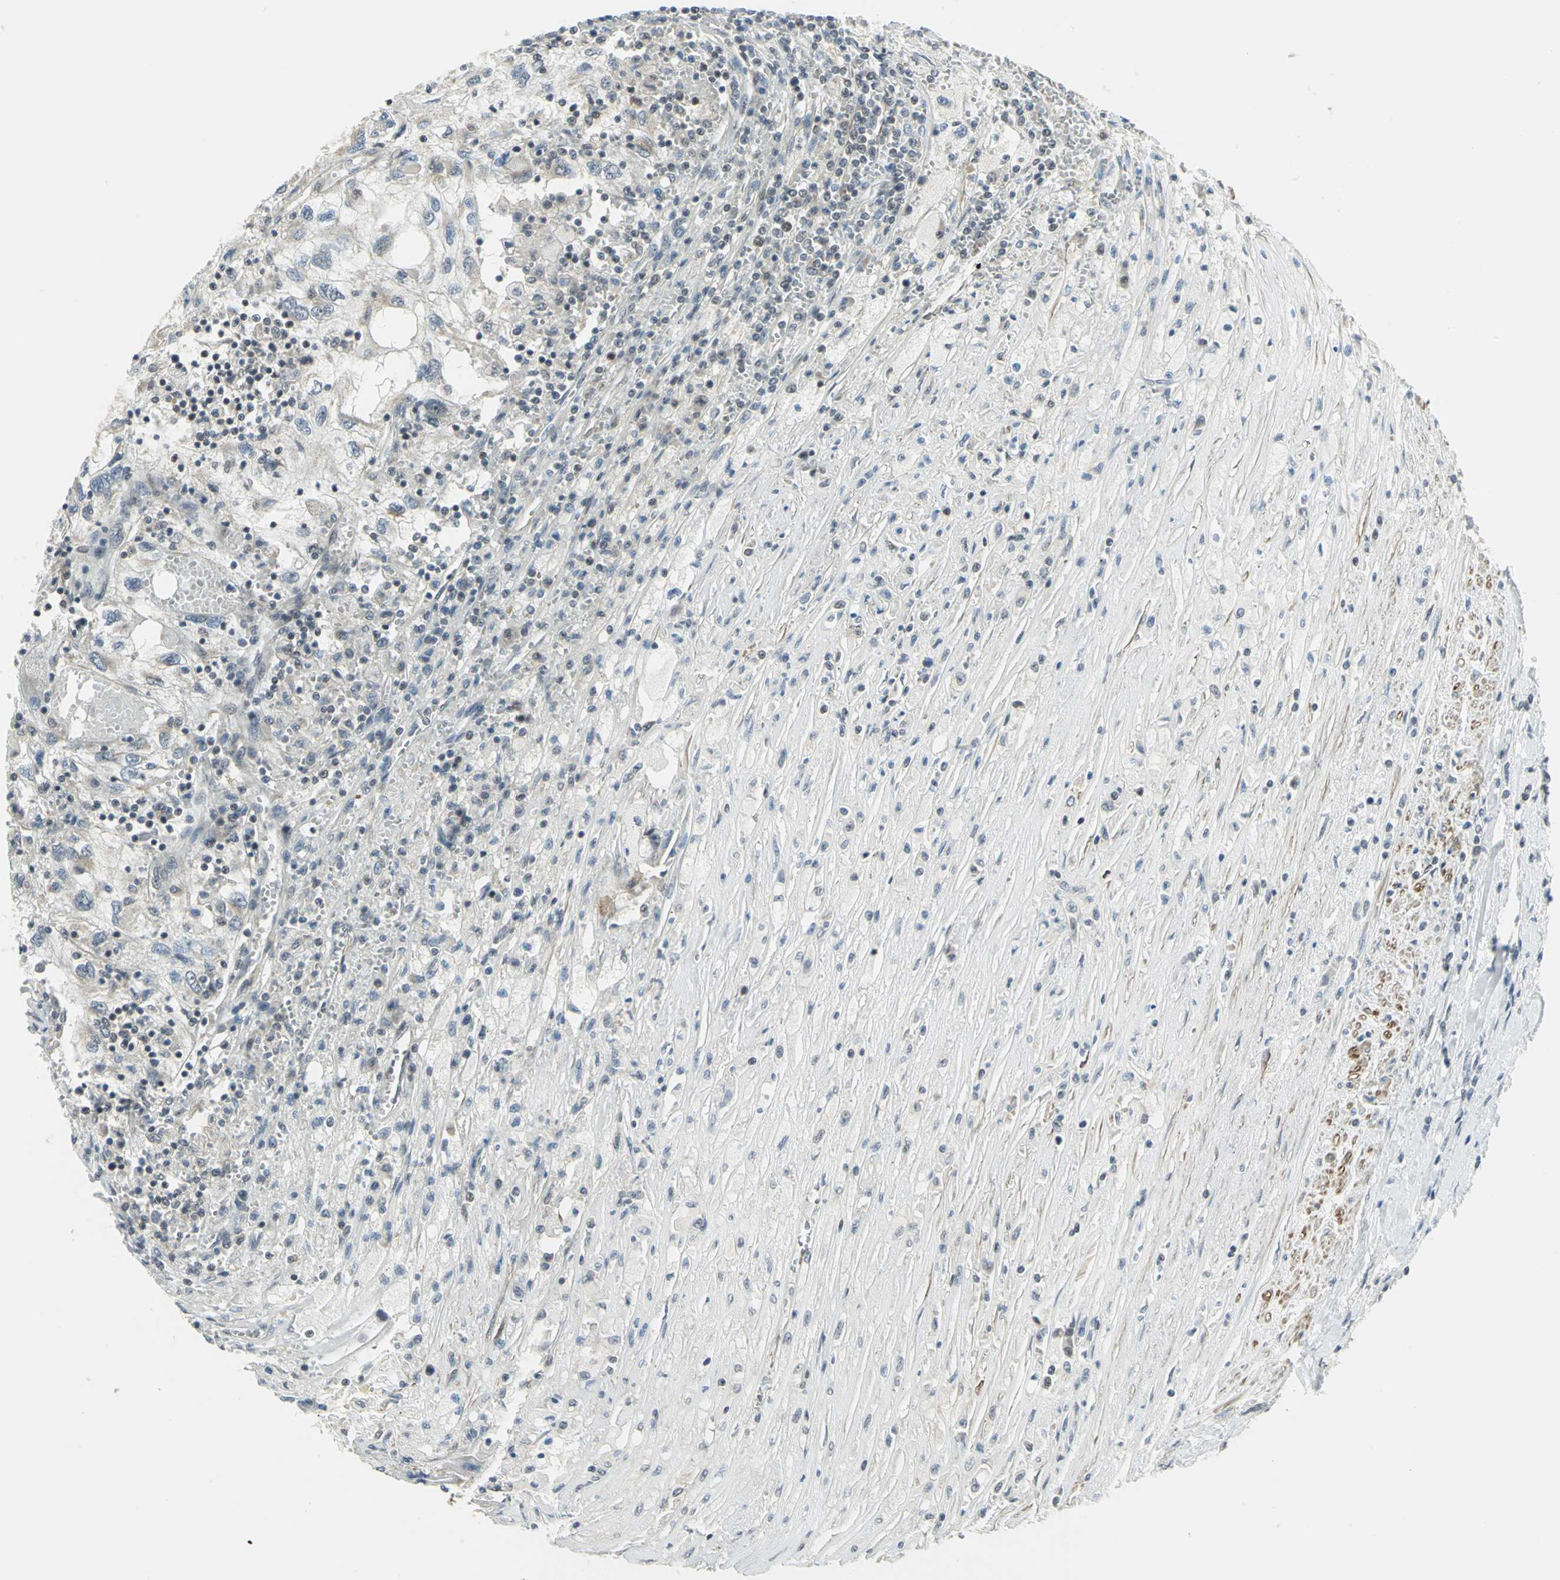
{"staining": {"intensity": "weak", "quantity": "25%-75%", "location": "cytoplasmic/membranous"}, "tissue": "renal cancer", "cell_type": "Tumor cells", "image_type": "cancer", "snomed": [{"axis": "morphology", "description": "Normal tissue, NOS"}, {"axis": "morphology", "description": "Adenocarcinoma, NOS"}, {"axis": "topography", "description": "Kidney"}], "caption": "Human renal adenocarcinoma stained for a protein (brown) demonstrates weak cytoplasmic/membranous positive positivity in approximately 25%-75% of tumor cells.", "gene": "MTA1", "patient": {"sex": "male", "age": 71}}